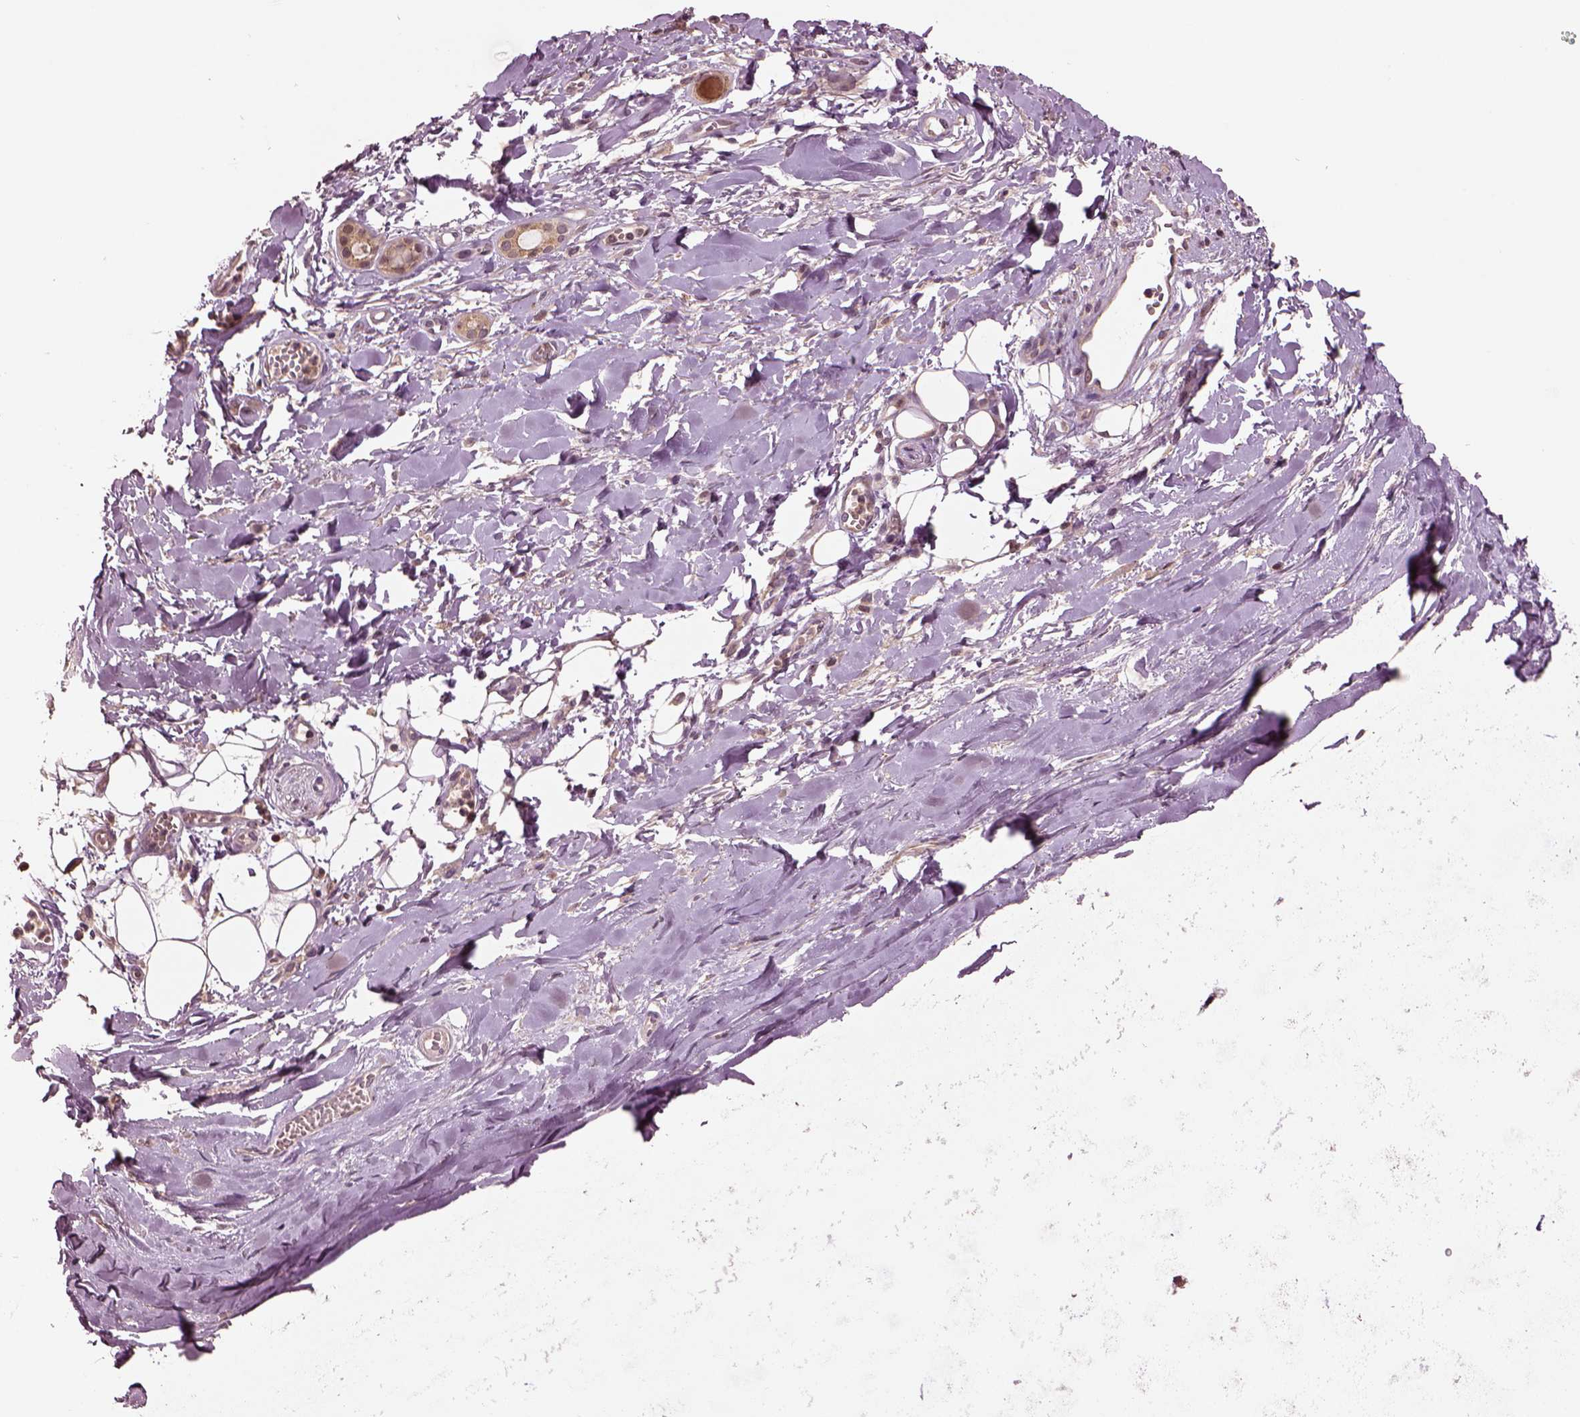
{"staining": {"intensity": "weak", "quantity": "25%-75%", "location": "cytoplasmic/membranous"}, "tissue": "adipose tissue", "cell_type": "Adipocytes", "image_type": "normal", "snomed": [{"axis": "morphology", "description": "Normal tissue, NOS"}, {"axis": "topography", "description": "Cartilage tissue"}, {"axis": "topography", "description": "Nasopharynx"}, {"axis": "topography", "description": "Thyroid gland"}], "caption": "Immunohistochemistry micrograph of normal adipose tissue stained for a protein (brown), which displays low levels of weak cytoplasmic/membranous positivity in approximately 25%-75% of adipocytes.", "gene": "MTHFS", "patient": {"sex": "male", "age": 63}}